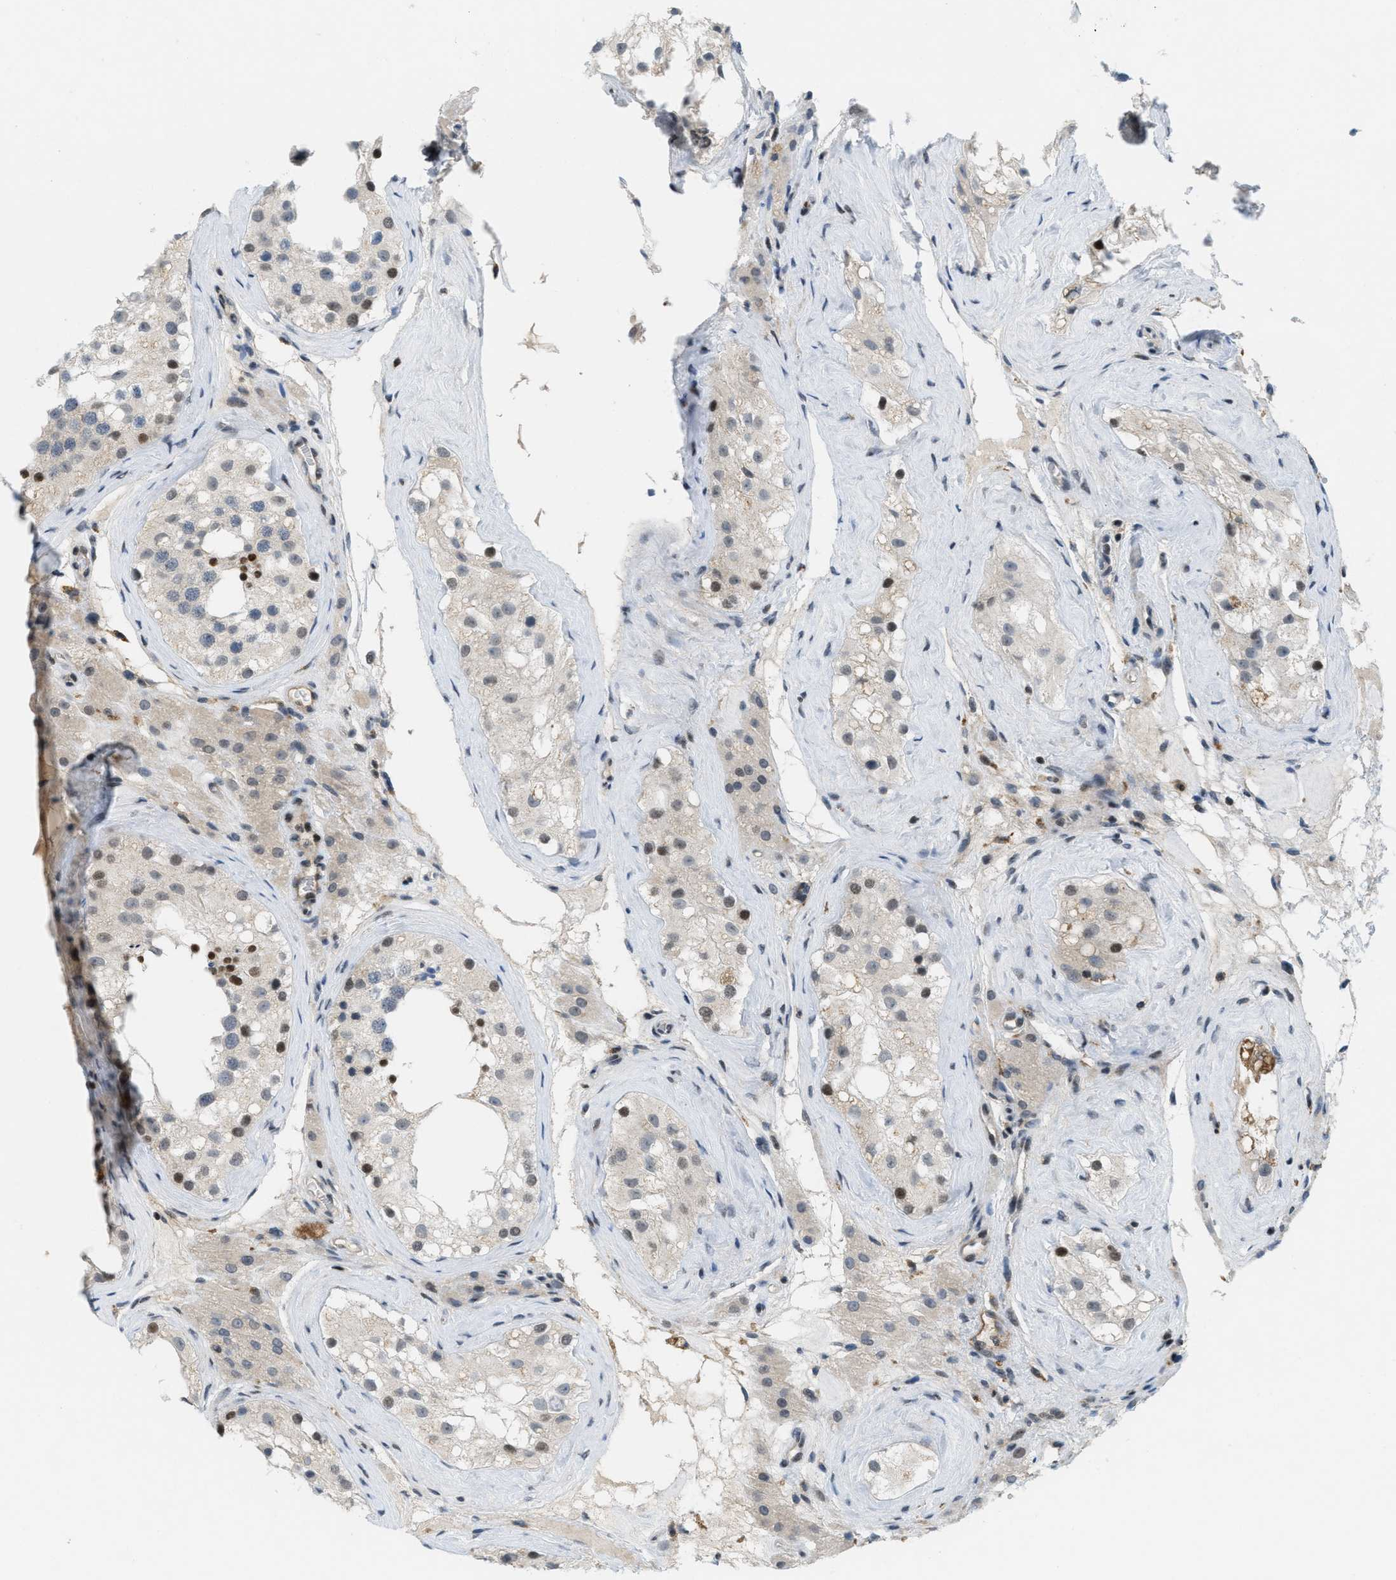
{"staining": {"intensity": "strong", "quantity": "<25%", "location": "nuclear"}, "tissue": "testis", "cell_type": "Cells in seminiferous ducts", "image_type": "normal", "snomed": [{"axis": "morphology", "description": "Normal tissue, NOS"}, {"axis": "morphology", "description": "Seminoma, NOS"}, {"axis": "topography", "description": "Testis"}], "caption": "Strong nuclear positivity for a protein is identified in about <25% of cells in seminiferous ducts of unremarkable testis using immunohistochemistry (IHC).", "gene": "ING1", "patient": {"sex": "male", "age": 71}}